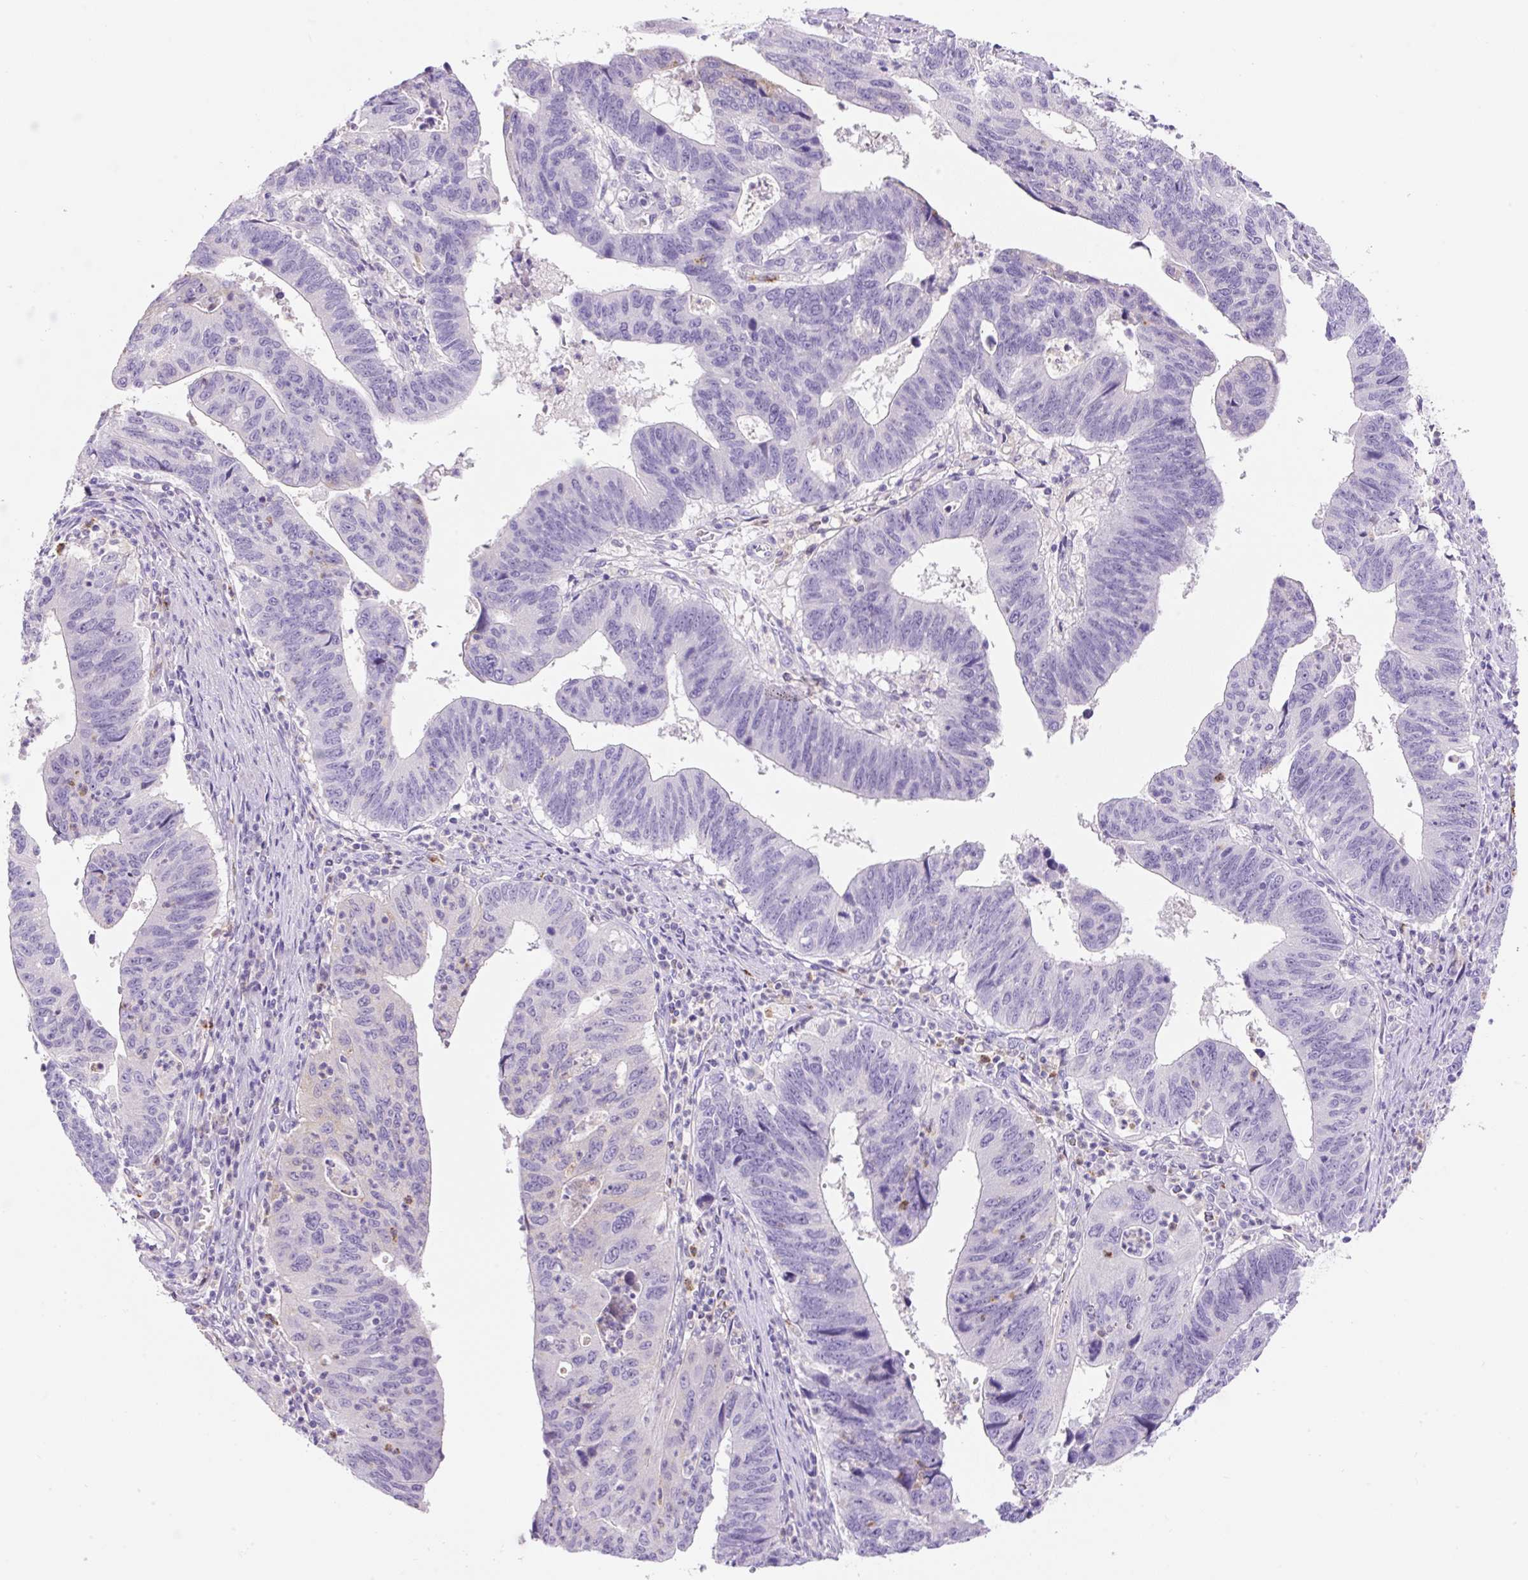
{"staining": {"intensity": "negative", "quantity": "none", "location": "none"}, "tissue": "stomach cancer", "cell_type": "Tumor cells", "image_type": "cancer", "snomed": [{"axis": "morphology", "description": "Adenocarcinoma, NOS"}, {"axis": "topography", "description": "Stomach"}], "caption": "Stomach cancer was stained to show a protein in brown. There is no significant staining in tumor cells.", "gene": "TDRD15", "patient": {"sex": "male", "age": 59}}